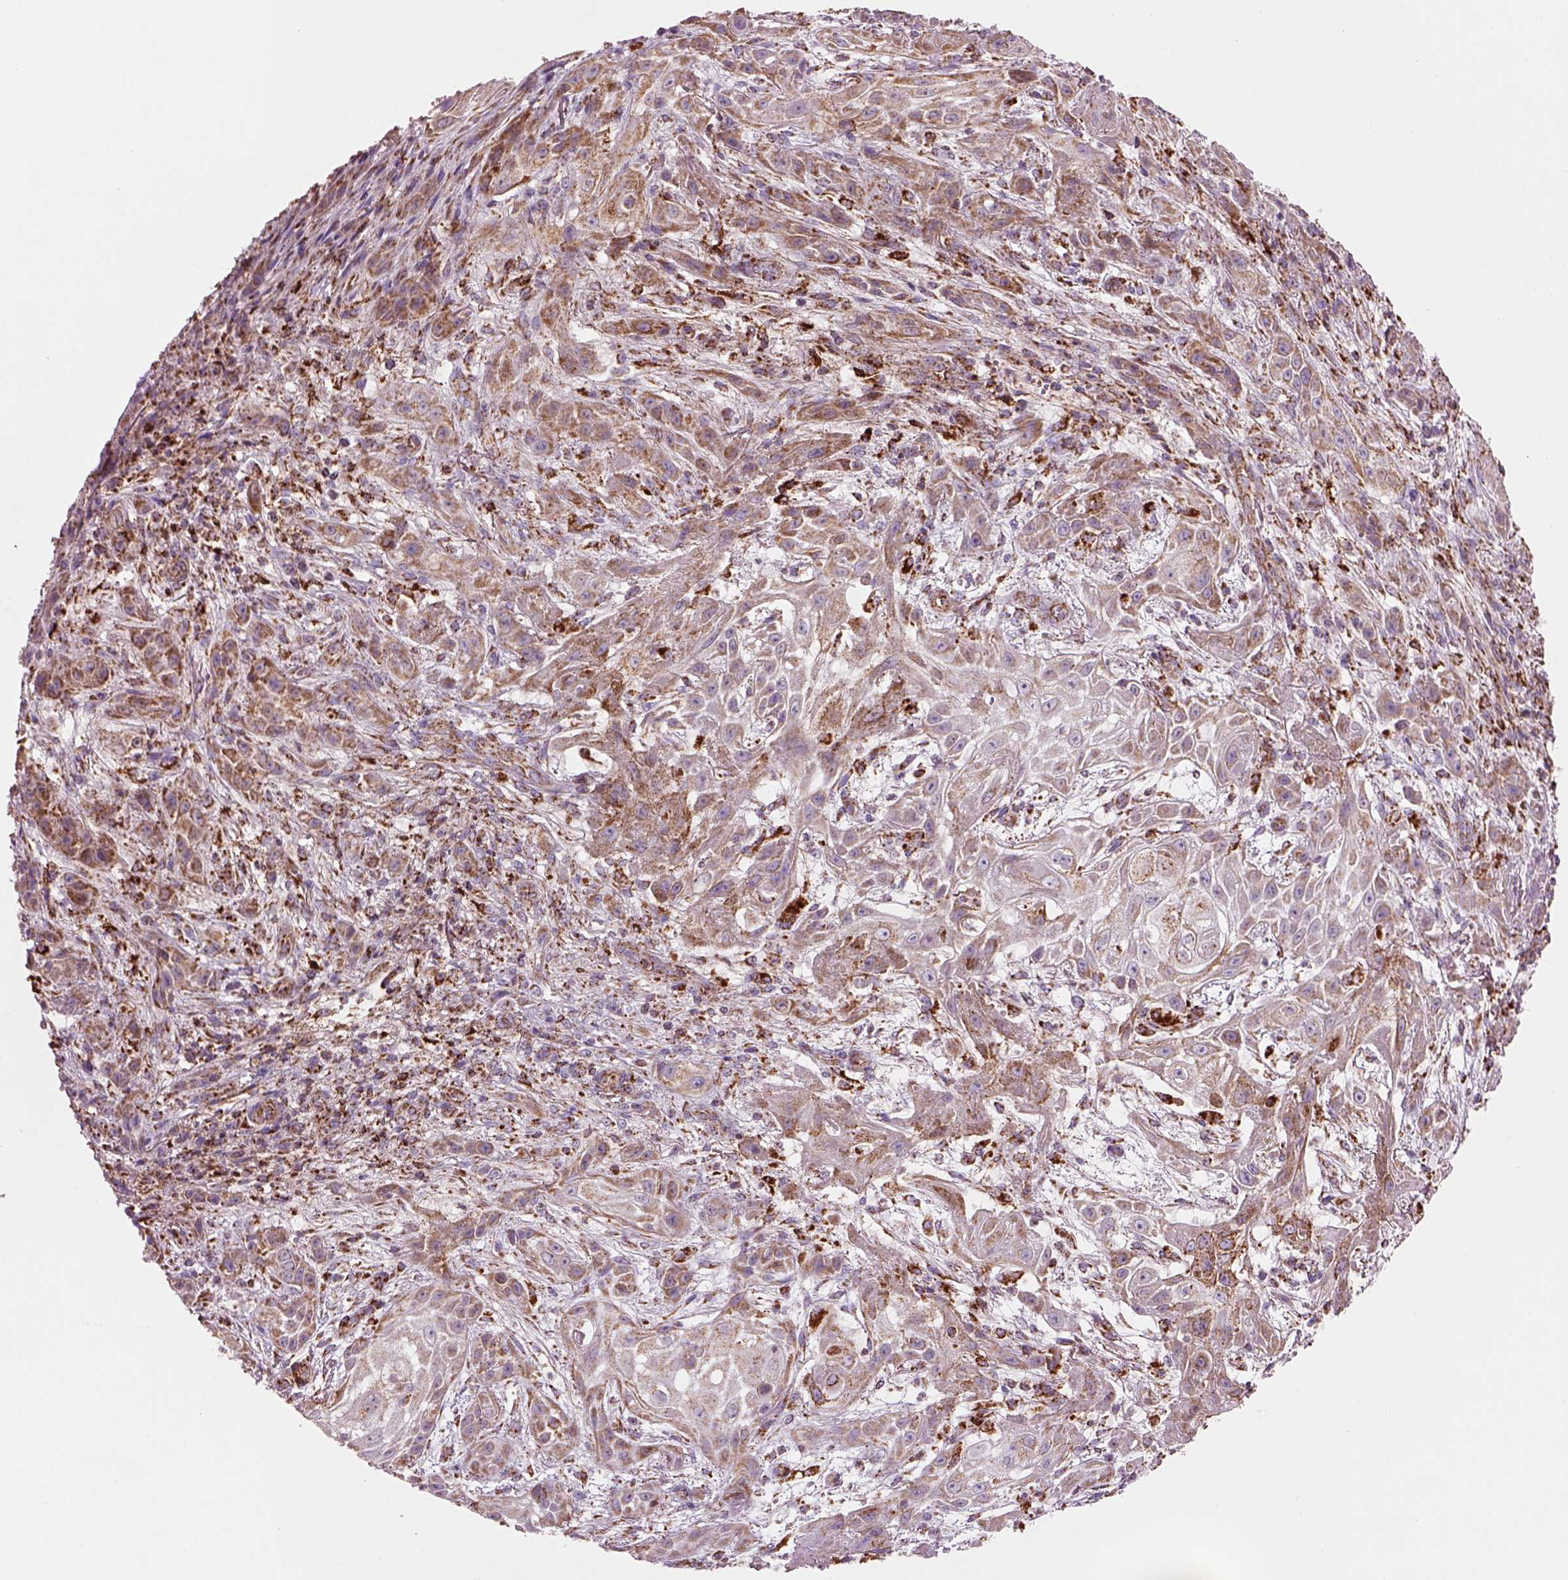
{"staining": {"intensity": "moderate", "quantity": ">75%", "location": "cytoplasmic/membranous"}, "tissue": "skin cancer", "cell_type": "Tumor cells", "image_type": "cancer", "snomed": [{"axis": "morphology", "description": "Squamous cell carcinoma, NOS"}, {"axis": "topography", "description": "Skin"}], "caption": "Protein analysis of skin cancer (squamous cell carcinoma) tissue reveals moderate cytoplasmic/membranous staining in approximately >75% of tumor cells.", "gene": "SLC25A24", "patient": {"sex": "male", "age": 62}}